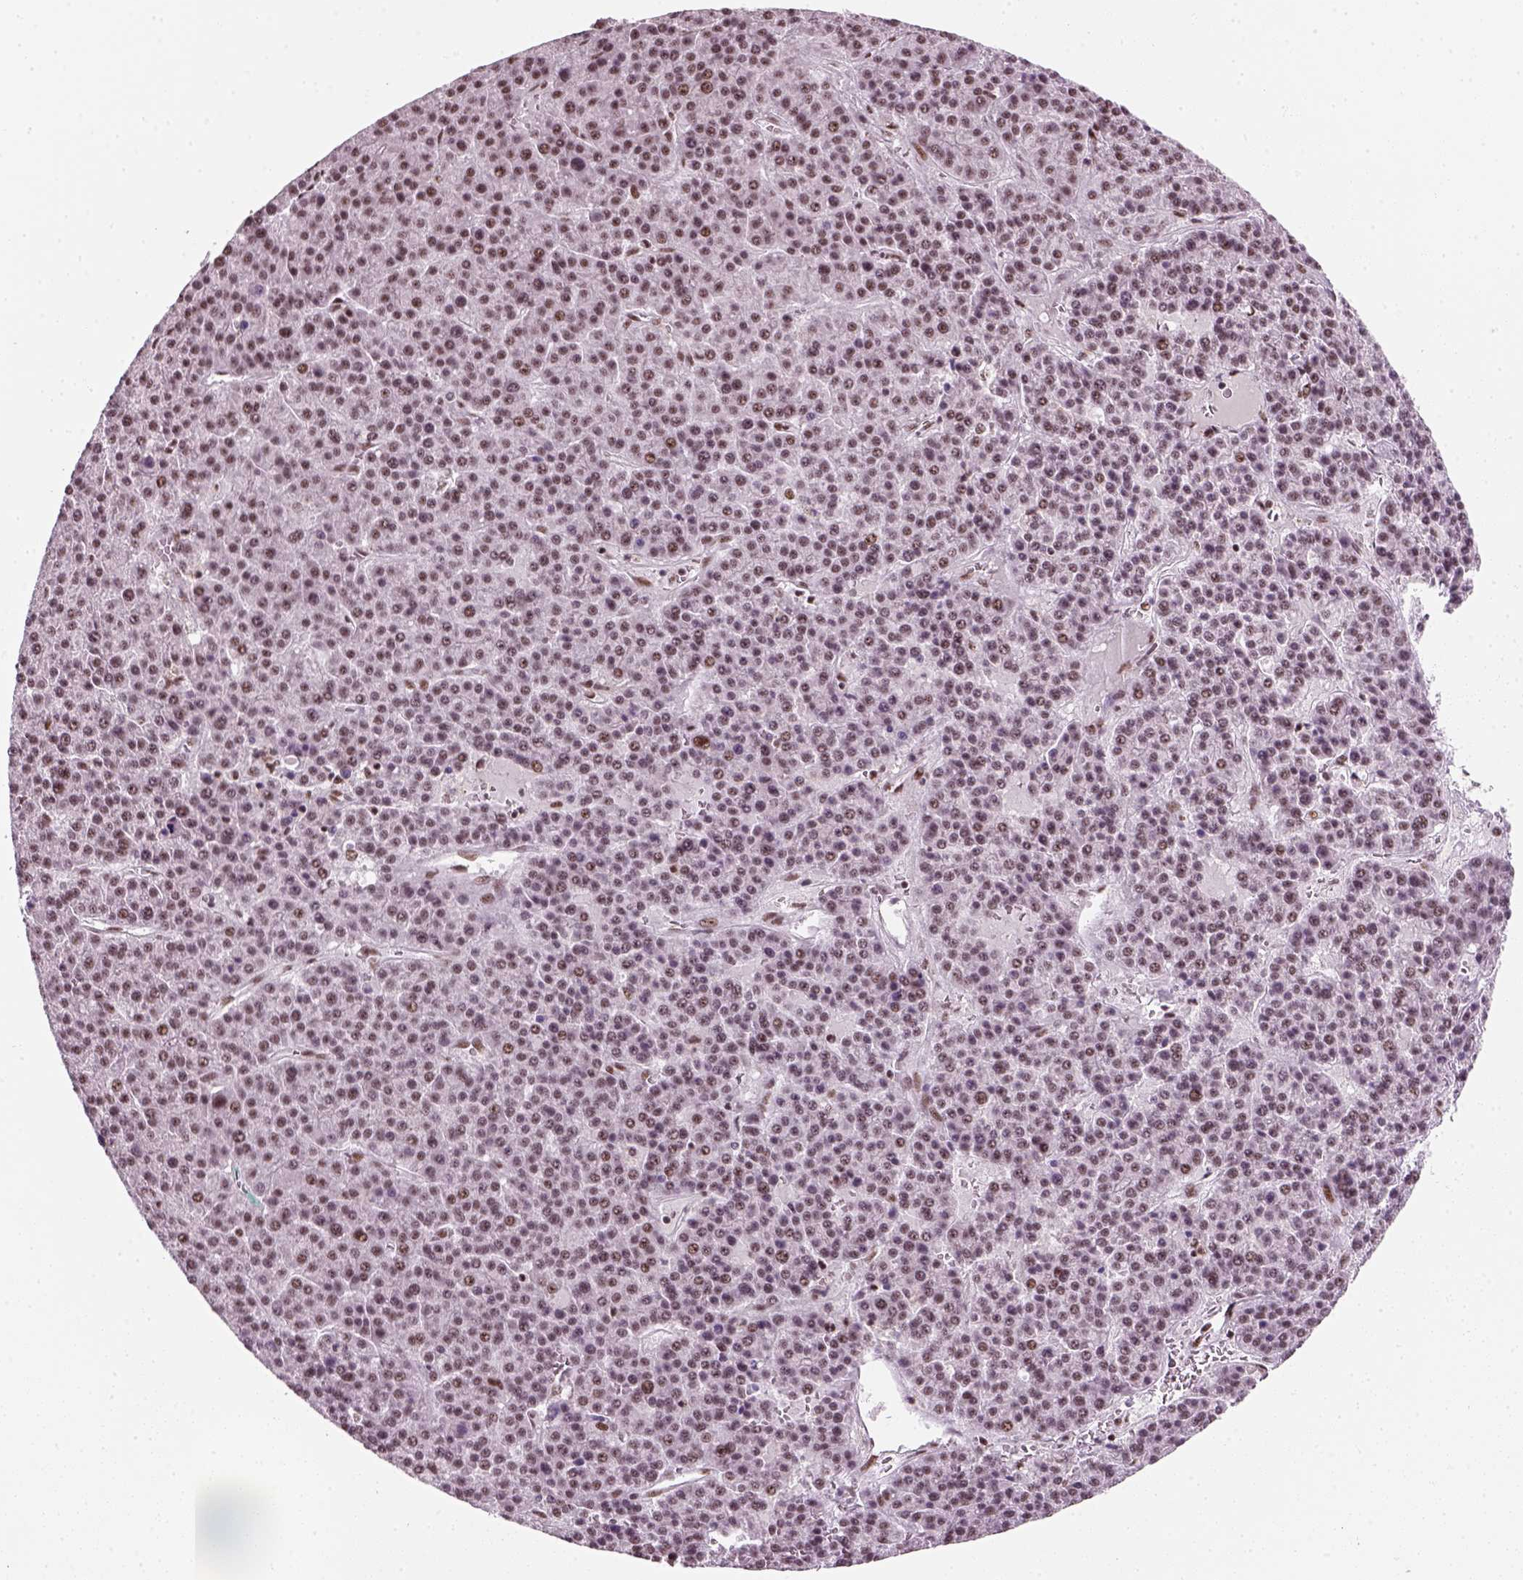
{"staining": {"intensity": "weak", "quantity": "25%-75%", "location": "nuclear"}, "tissue": "liver cancer", "cell_type": "Tumor cells", "image_type": "cancer", "snomed": [{"axis": "morphology", "description": "Carcinoma, Hepatocellular, NOS"}, {"axis": "topography", "description": "Liver"}], "caption": "The photomicrograph displays staining of liver hepatocellular carcinoma, revealing weak nuclear protein staining (brown color) within tumor cells. Nuclei are stained in blue.", "gene": "GTF2F1", "patient": {"sex": "female", "age": 58}}